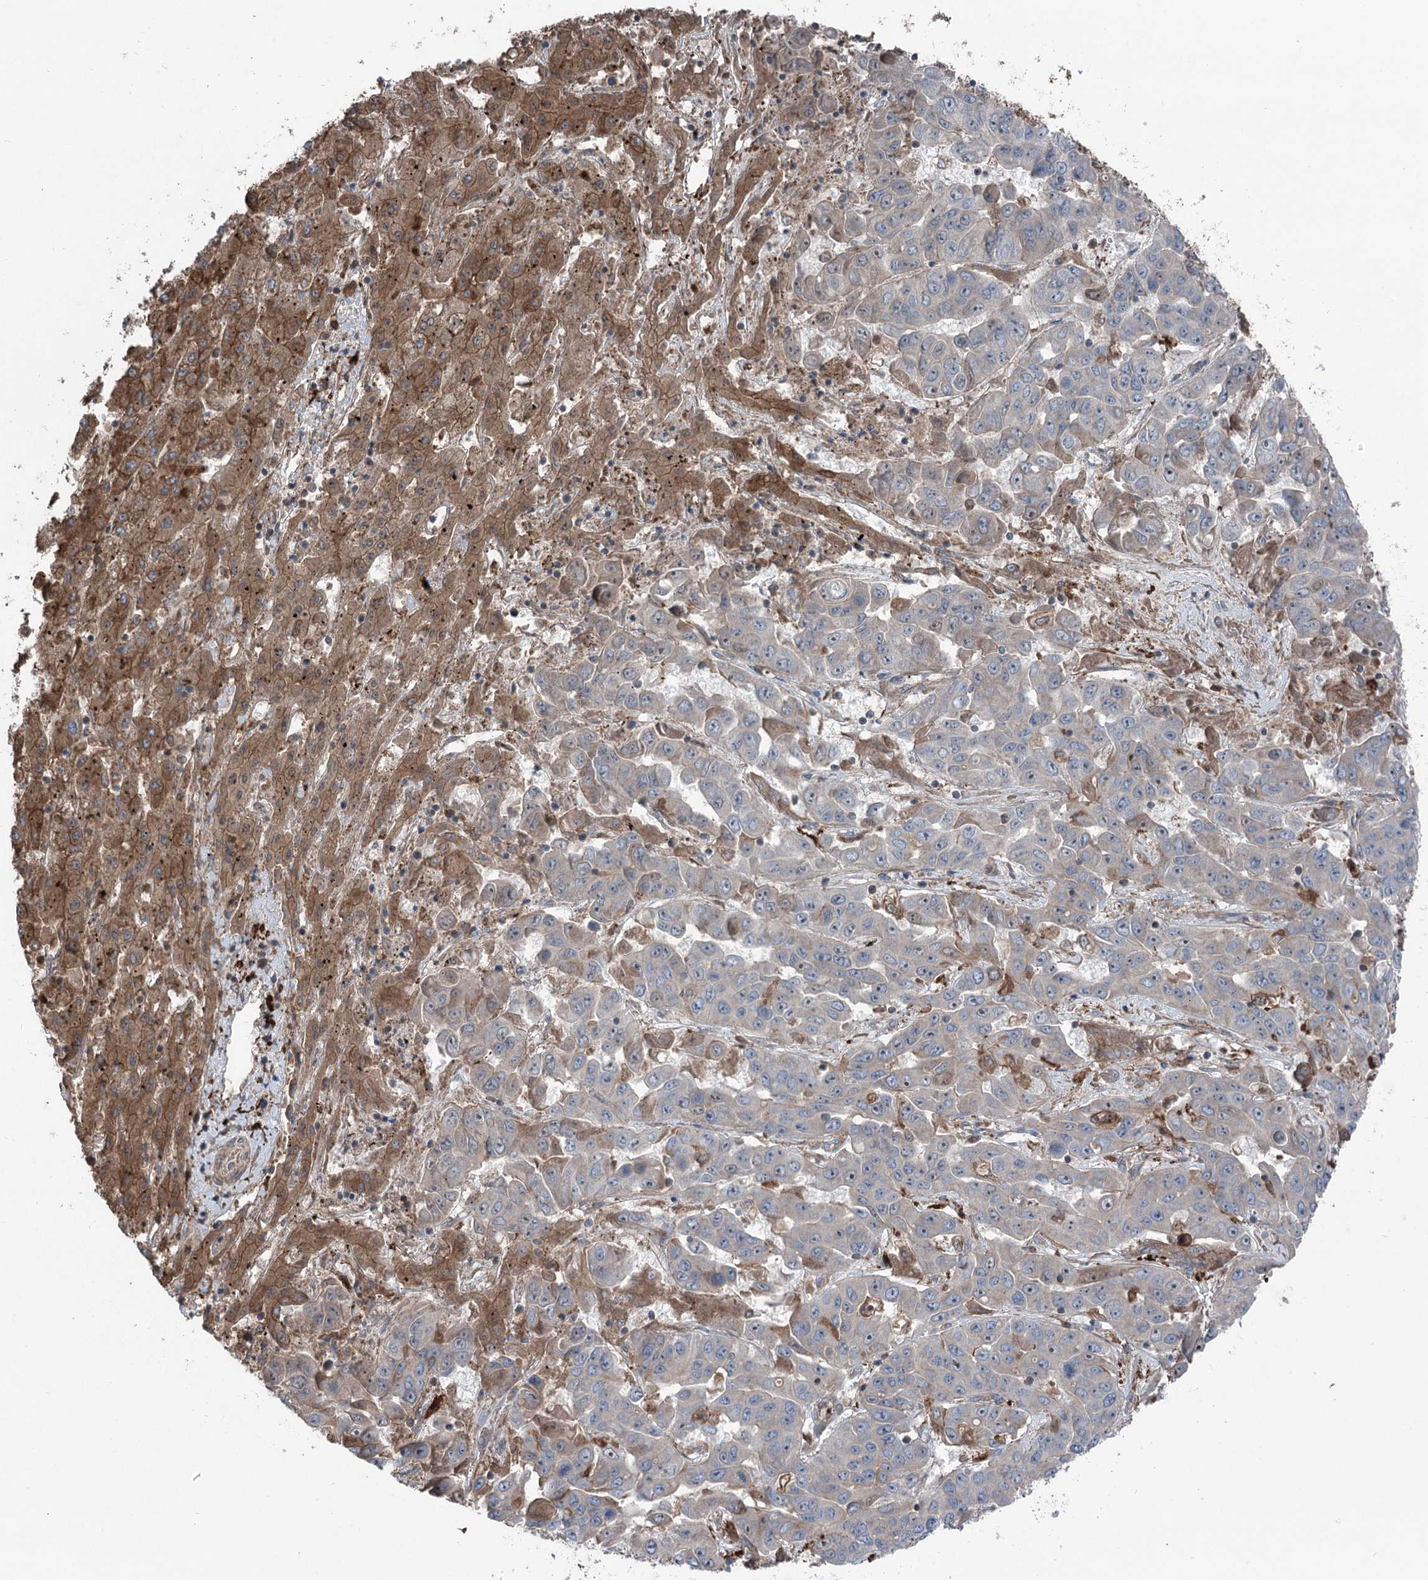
{"staining": {"intensity": "weak", "quantity": "<25%", "location": "cytoplasmic/membranous"}, "tissue": "liver cancer", "cell_type": "Tumor cells", "image_type": "cancer", "snomed": [{"axis": "morphology", "description": "Cholangiocarcinoma"}, {"axis": "topography", "description": "Liver"}], "caption": "High power microscopy micrograph of an immunohistochemistry (IHC) micrograph of liver cancer (cholangiocarcinoma), revealing no significant expression in tumor cells.", "gene": "PPP1R21", "patient": {"sex": "female", "age": 52}}